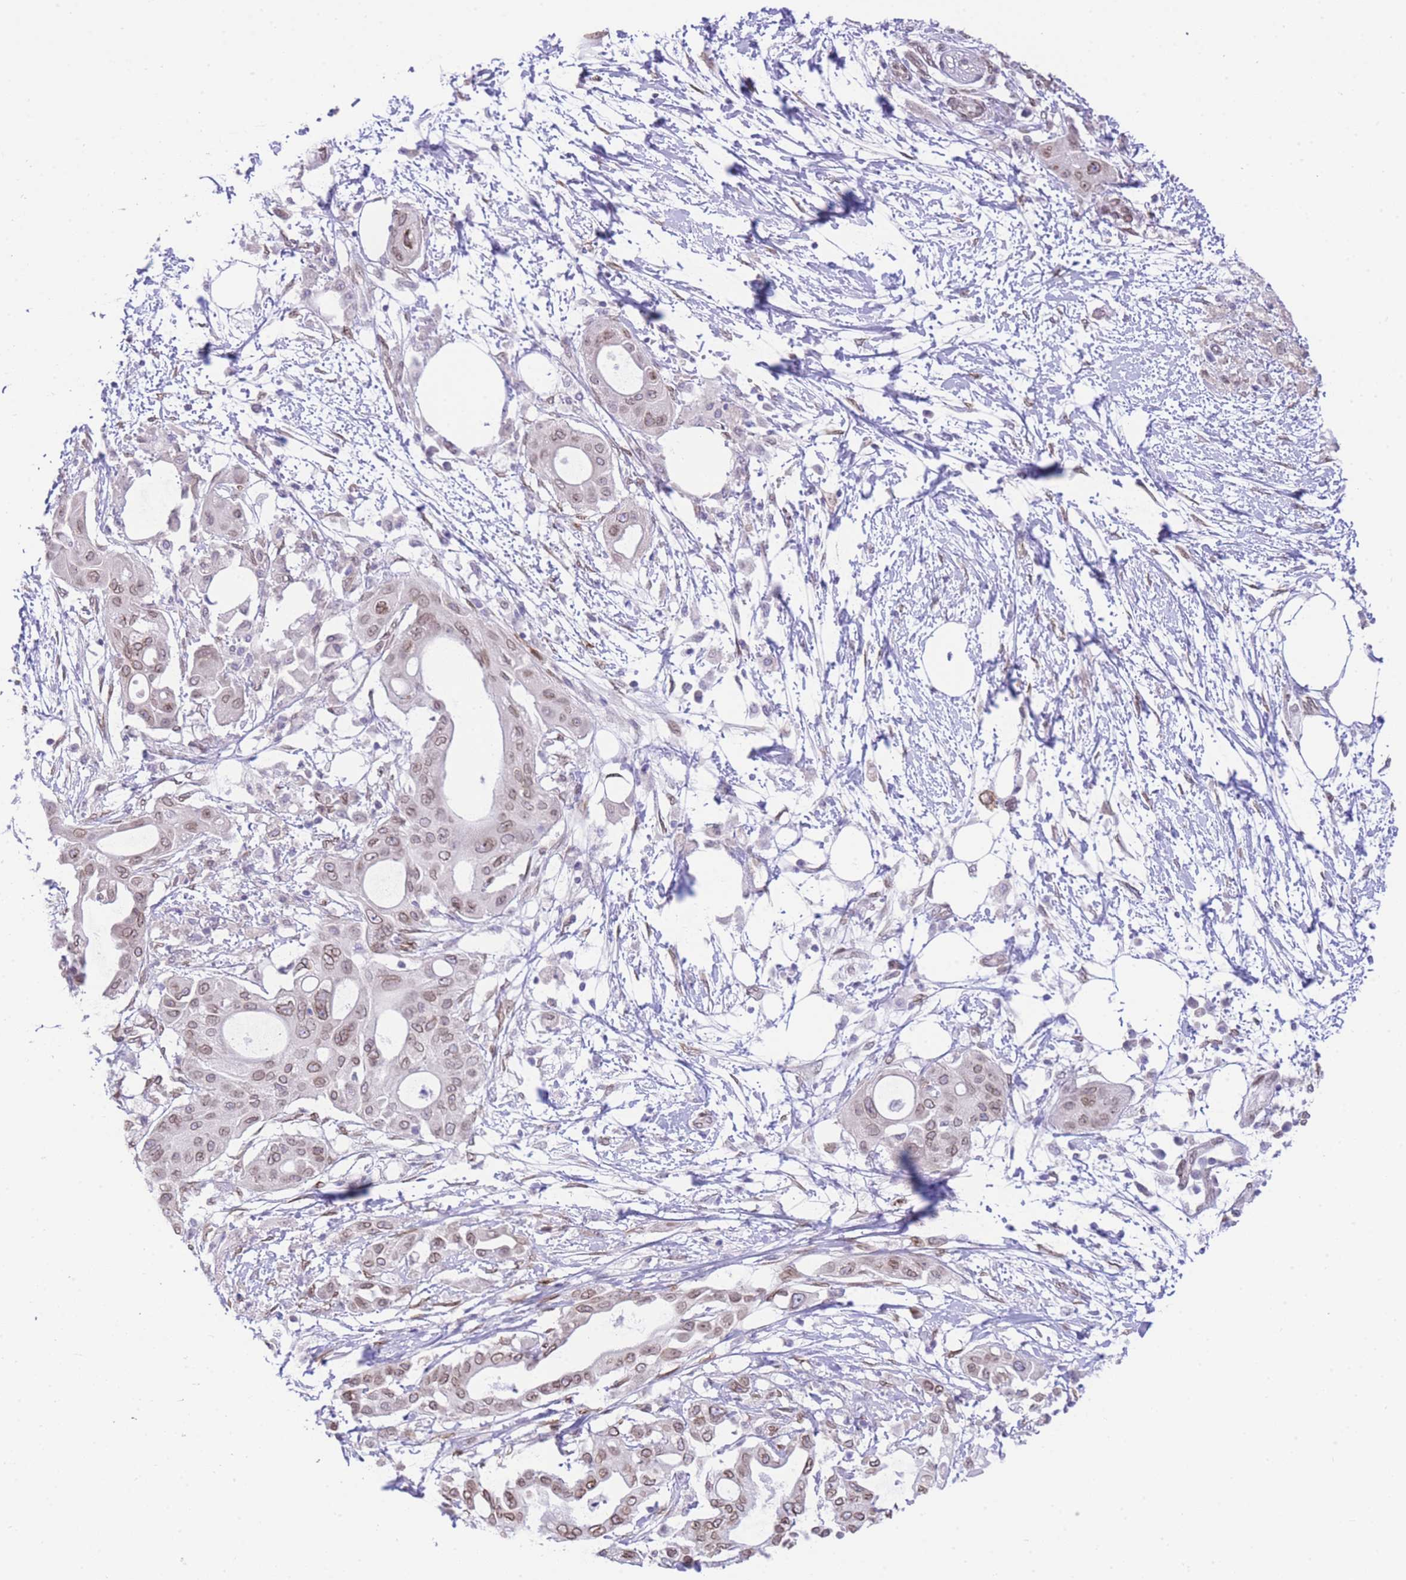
{"staining": {"intensity": "moderate", "quantity": ">75%", "location": "cytoplasmic/membranous,nuclear"}, "tissue": "pancreatic cancer", "cell_type": "Tumor cells", "image_type": "cancer", "snomed": [{"axis": "morphology", "description": "Adenocarcinoma, NOS"}, {"axis": "topography", "description": "Pancreas"}], "caption": "Pancreatic adenocarcinoma stained with IHC reveals moderate cytoplasmic/membranous and nuclear staining in approximately >75% of tumor cells.", "gene": "OR10AD1", "patient": {"sex": "male", "age": 68}}